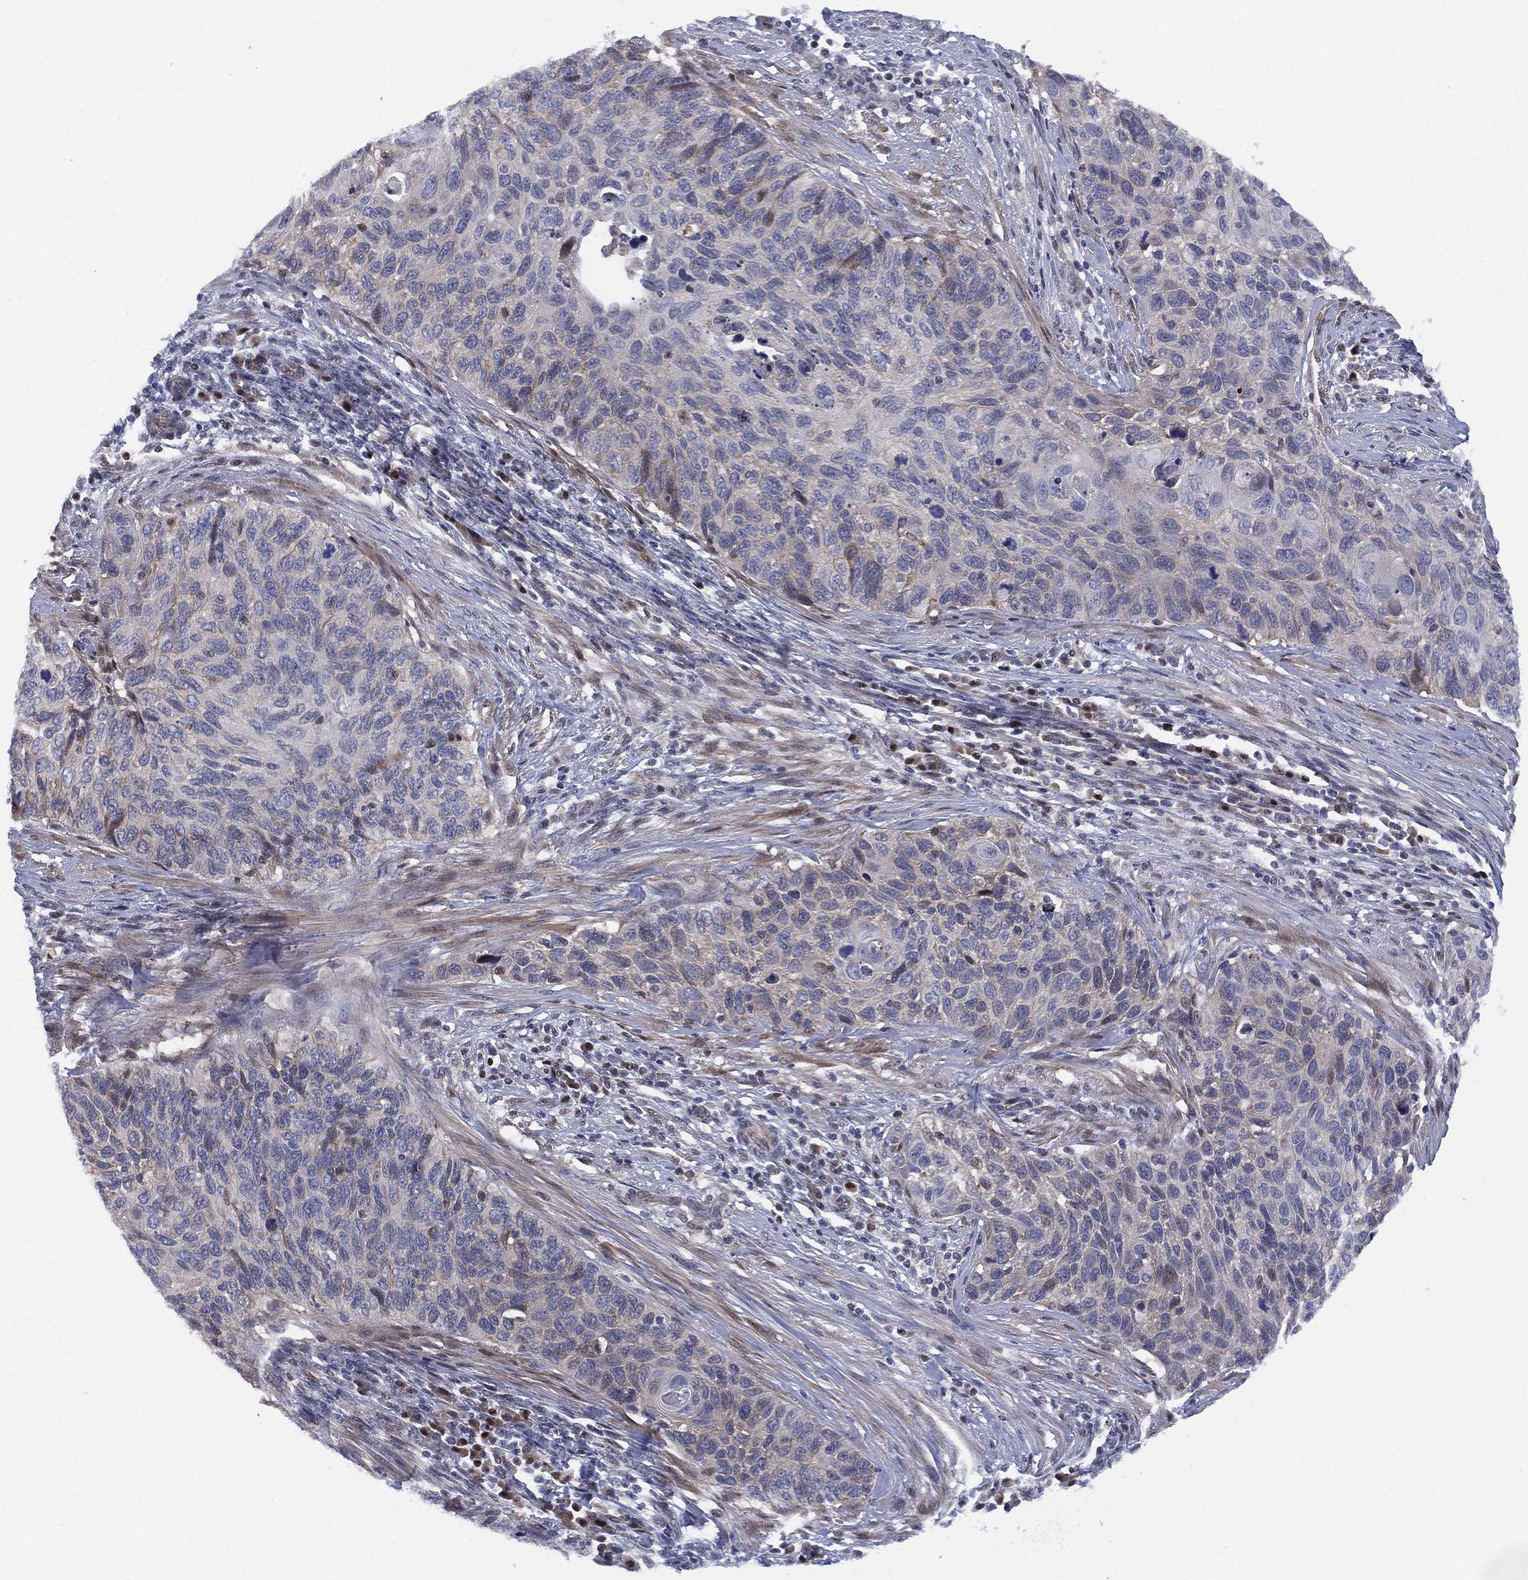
{"staining": {"intensity": "negative", "quantity": "none", "location": "none"}, "tissue": "cervical cancer", "cell_type": "Tumor cells", "image_type": "cancer", "snomed": [{"axis": "morphology", "description": "Squamous cell carcinoma, NOS"}, {"axis": "topography", "description": "Cervix"}], "caption": "A photomicrograph of human cervical cancer is negative for staining in tumor cells.", "gene": "SLC4A4", "patient": {"sex": "female", "age": 70}}